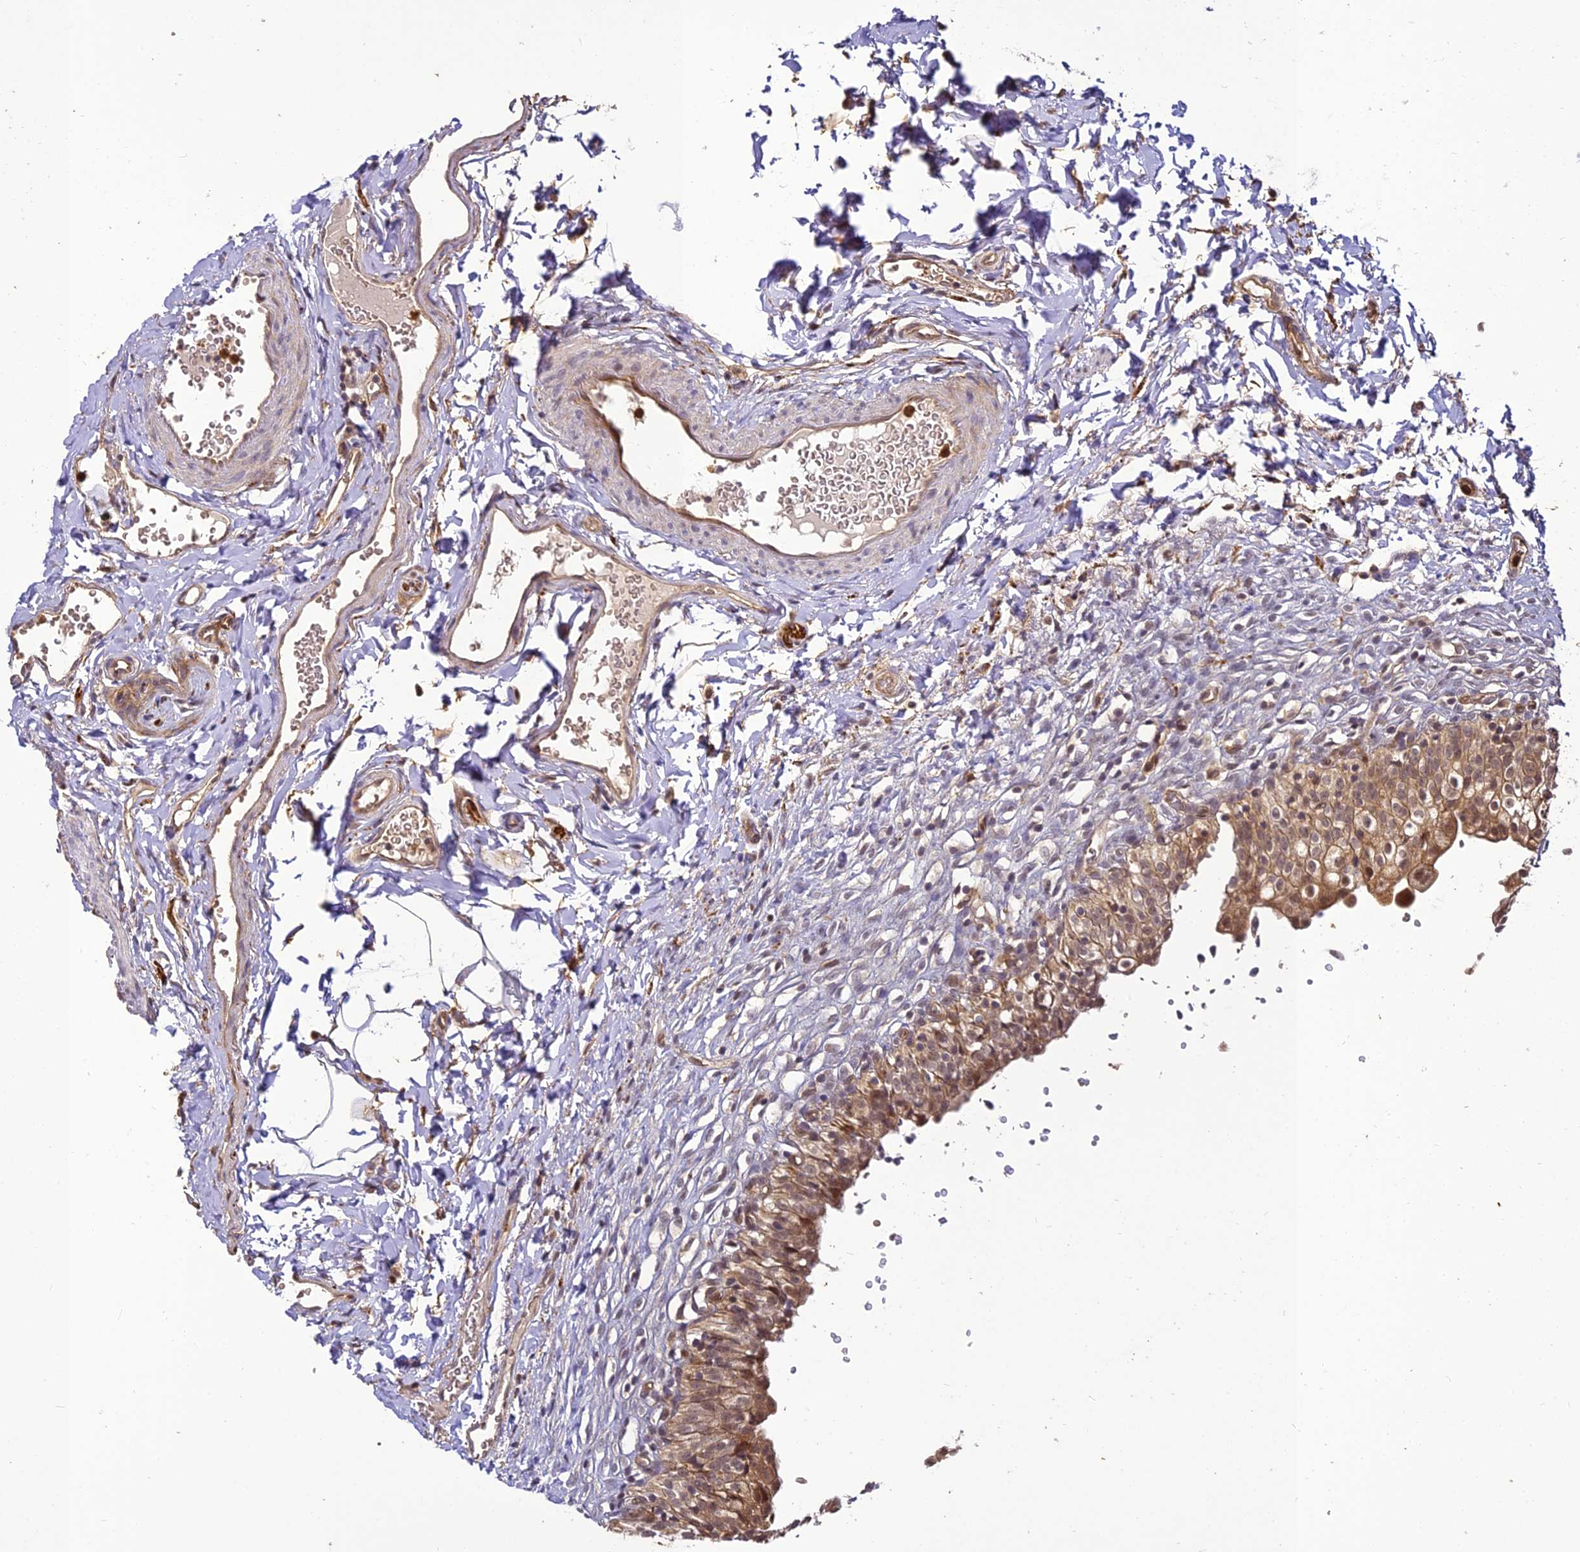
{"staining": {"intensity": "moderate", "quantity": ">75%", "location": "cytoplasmic/membranous,nuclear"}, "tissue": "urinary bladder", "cell_type": "Urothelial cells", "image_type": "normal", "snomed": [{"axis": "morphology", "description": "Normal tissue, NOS"}, {"axis": "topography", "description": "Urinary bladder"}], "caption": "Immunohistochemical staining of unremarkable urinary bladder displays medium levels of moderate cytoplasmic/membranous,nuclear positivity in about >75% of urothelial cells.", "gene": "BCDIN3D", "patient": {"sex": "male", "age": 55}}